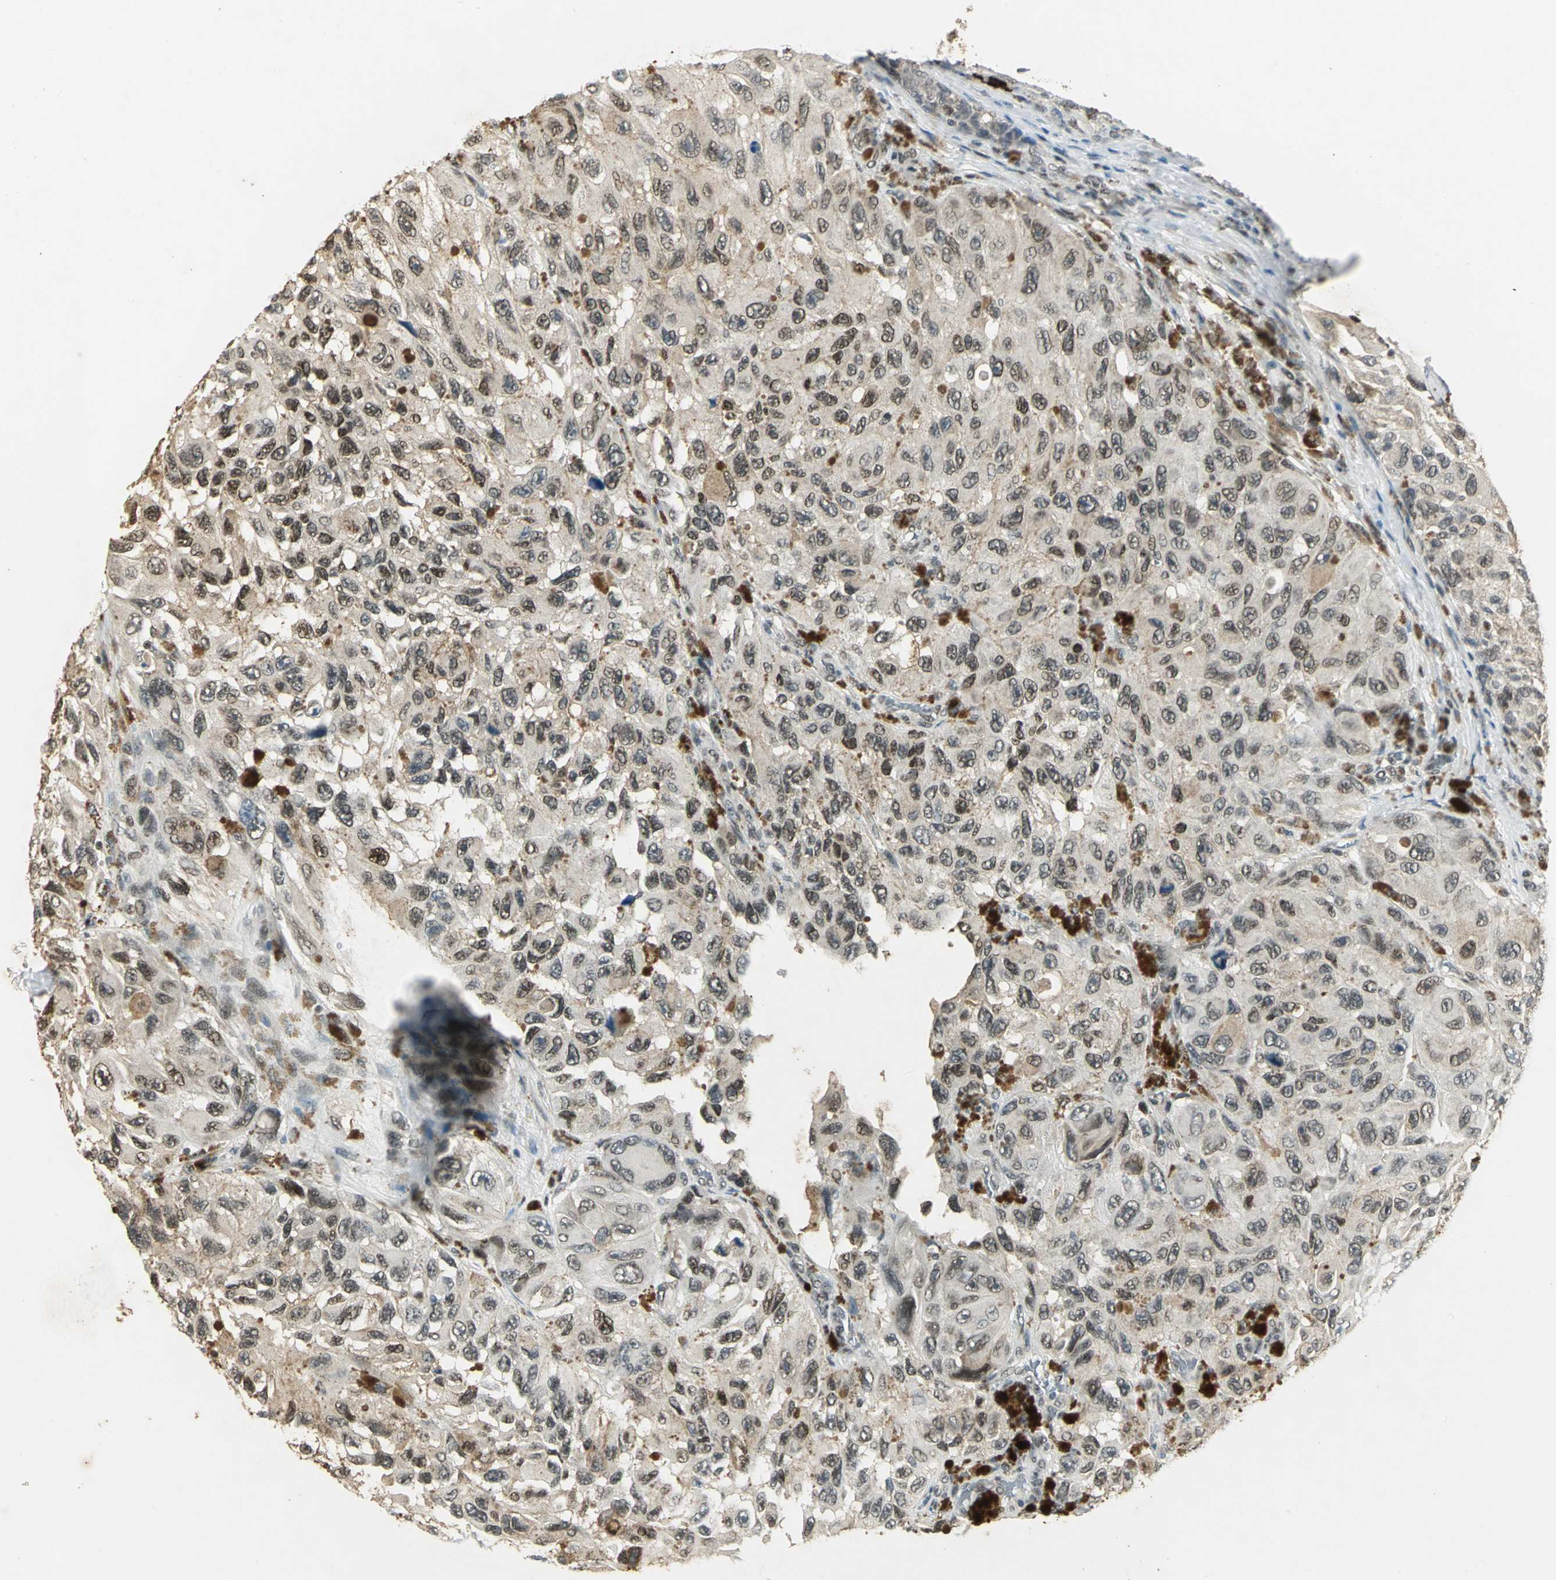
{"staining": {"intensity": "weak", "quantity": "<25%", "location": "cytoplasmic/membranous"}, "tissue": "melanoma", "cell_type": "Tumor cells", "image_type": "cancer", "snomed": [{"axis": "morphology", "description": "Malignant melanoma, NOS"}, {"axis": "topography", "description": "Skin"}], "caption": "Immunohistochemistry (IHC) photomicrograph of human melanoma stained for a protein (brown), which demonstrates no staining in tumor cells.", "gene": "RAD17", "patient": {"sex": "female", "age": 73}}